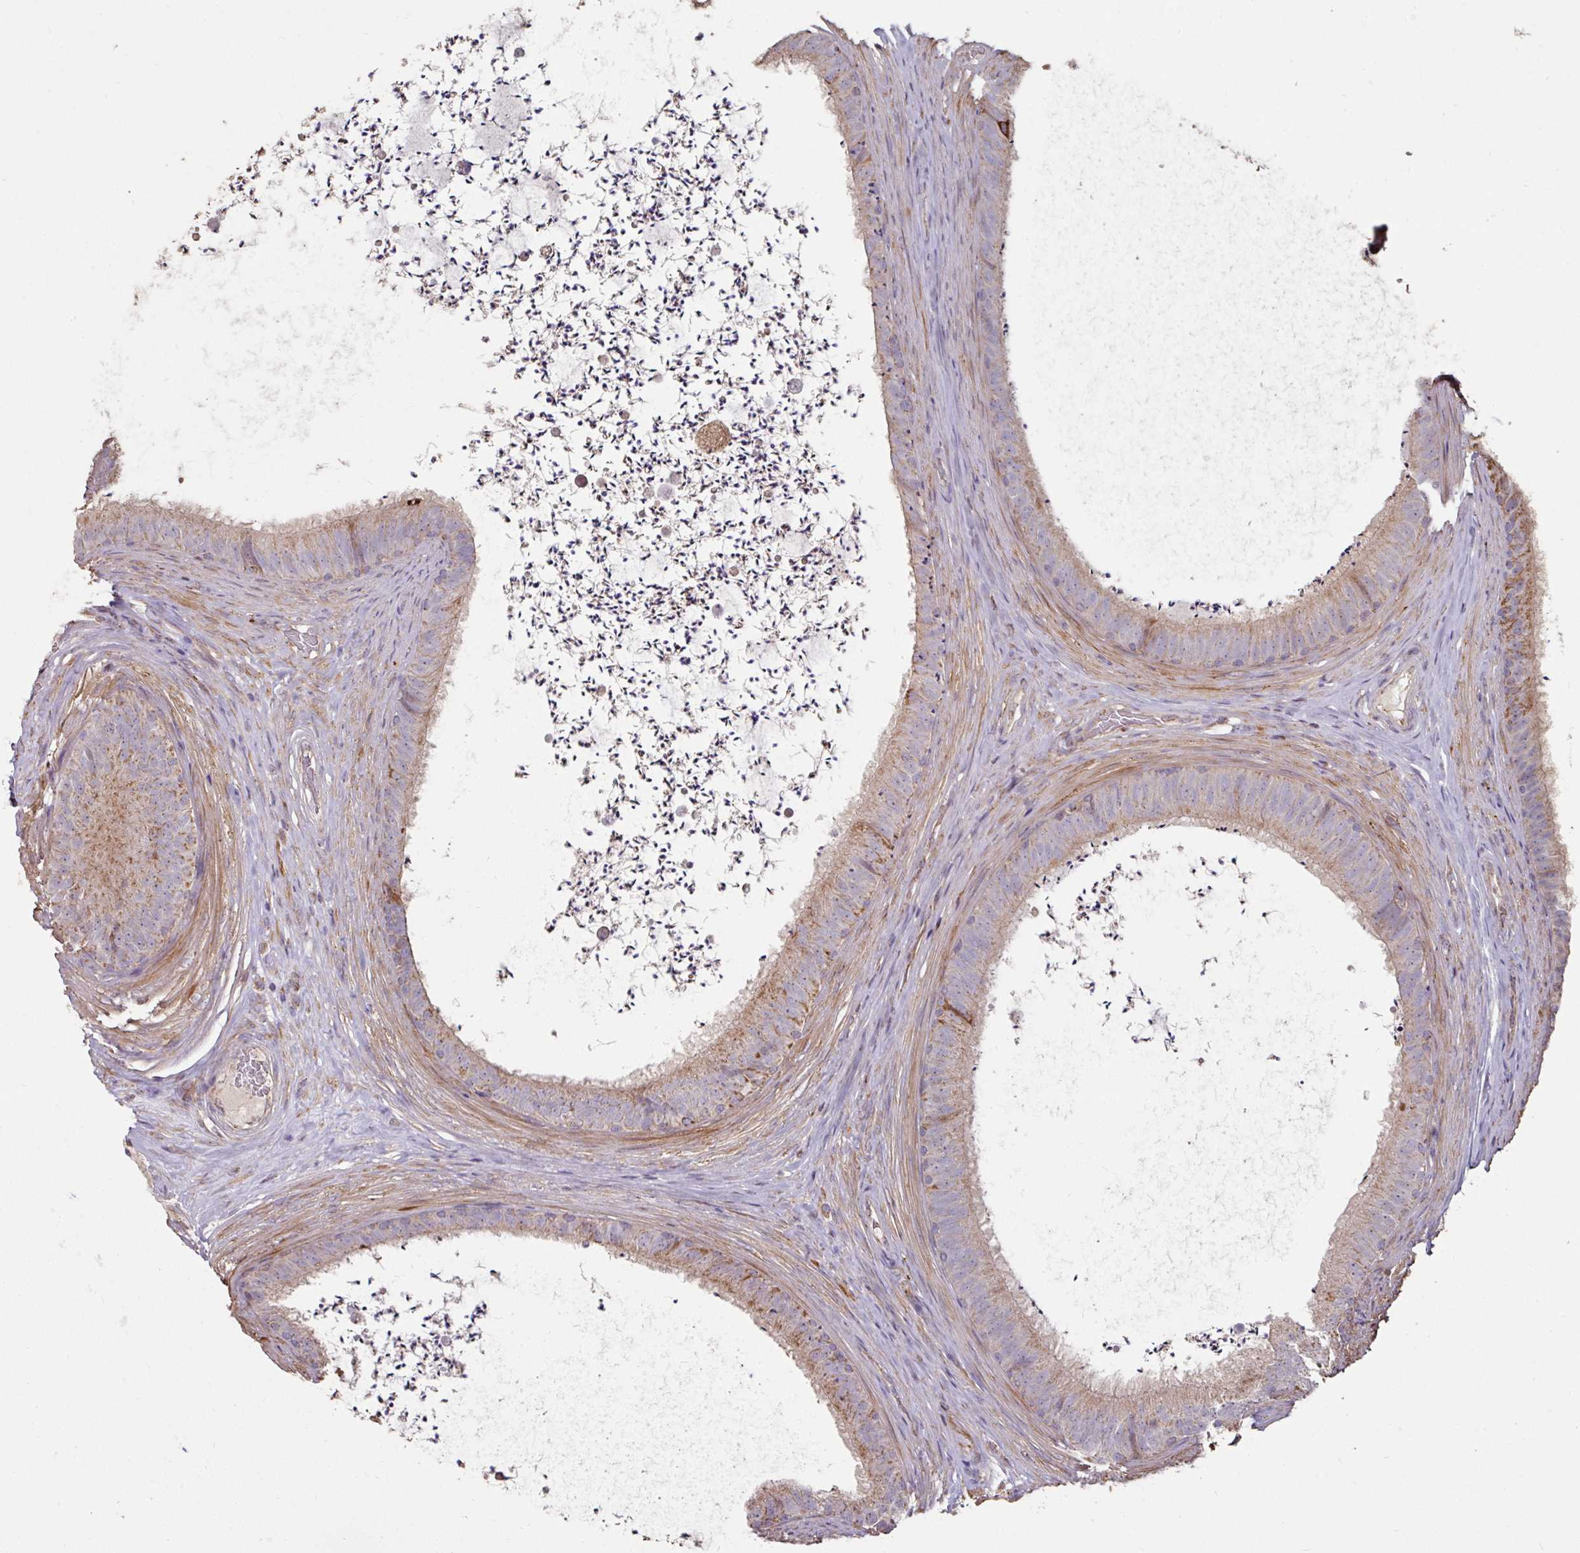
{"staining": {"intensity": "moderate", "quantity": "<25%", "location": "cytoplasmic/membranous"}, "tissue": "epididymis", "cell_type": "Glandular cells", "image_type": "normal", "snomed": [{"axis": "morphology", "description": "Normal tissue, NOS"}, {"axis": "topography", "description": "Testis"}, {"axis": "topography", "description": "Epididymis"}], "caption": "IHC (DAB) staining of normal epididymis exhibits moderate cytoplasmic/membranous protein expression in about <25% of glandular cells. The protein of interest is shown in brown color, while the nuclei are stained blue.", "gene": "OR2D3", "patient": {"sex": "male", "age": 41}}